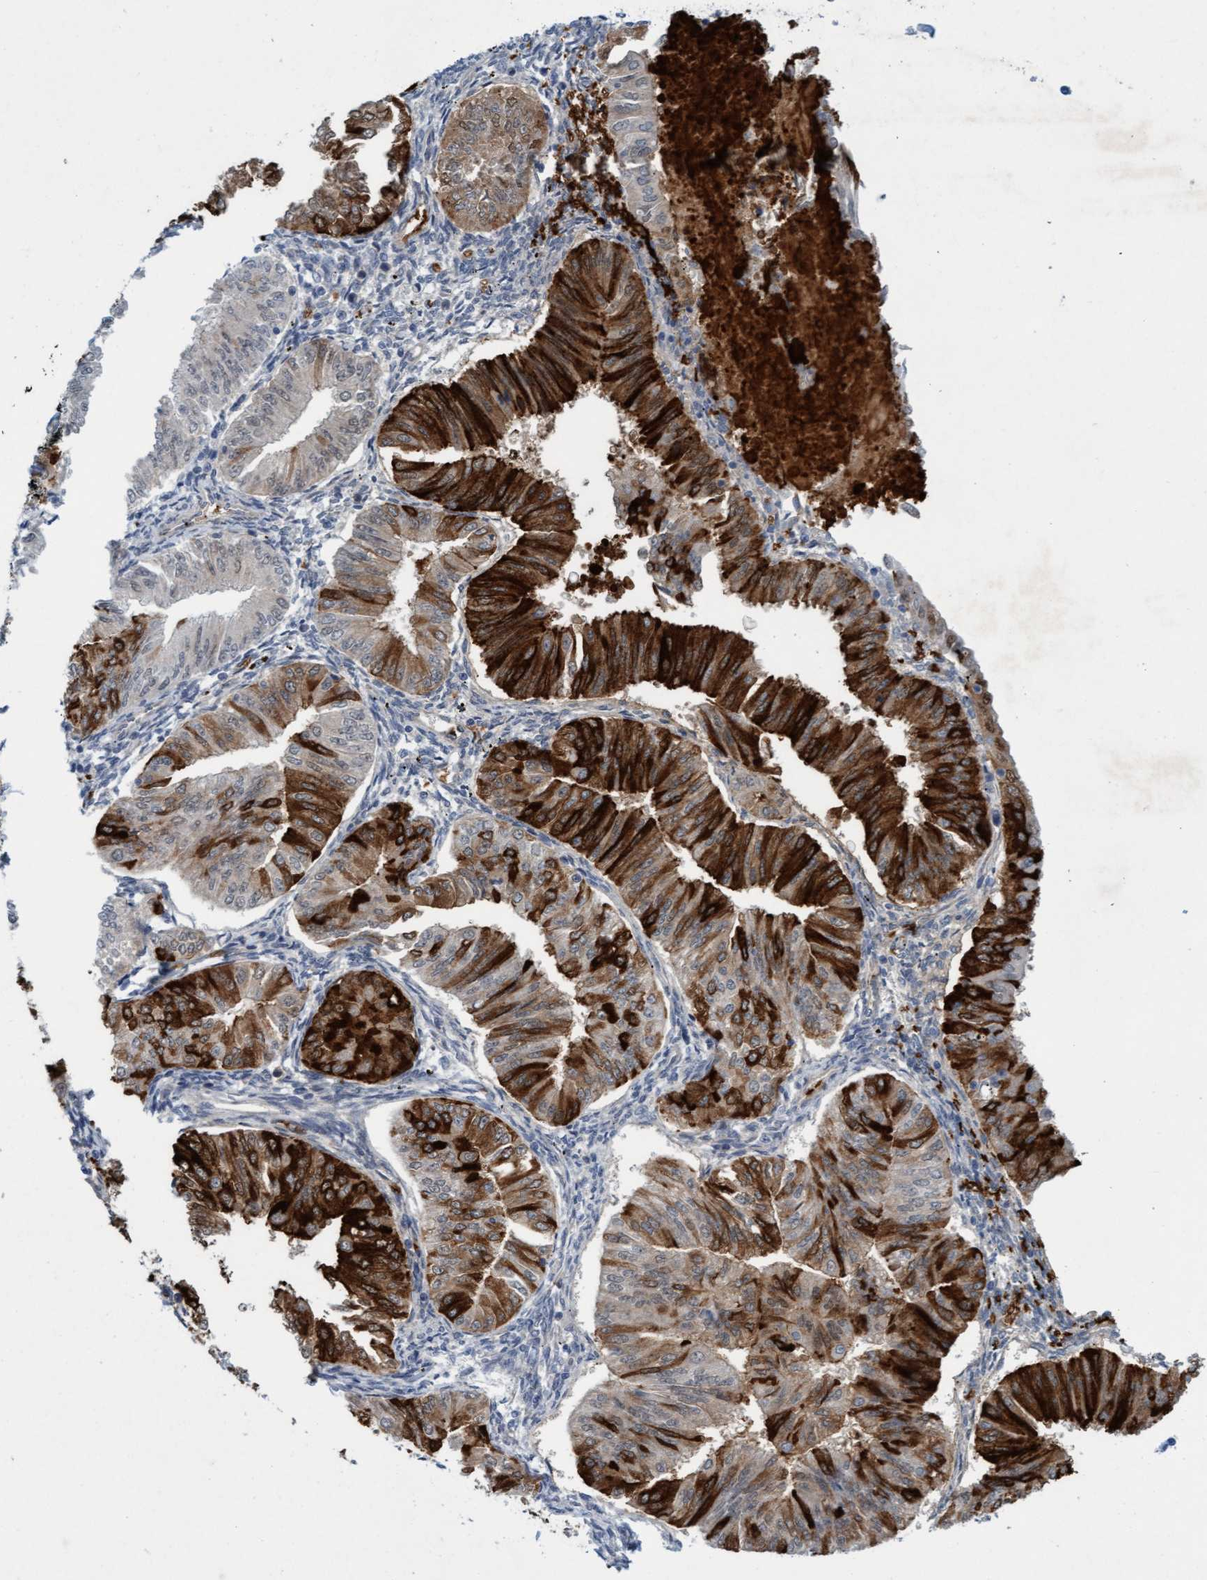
{"staining": {"intensity": "strong", "quantity": "25%-75%", "location": "cytoplasmic/membranous"}, "tissue": "endometrial cancer", "cell_type": "Tumor cells", "image_type": "cancer", "snomed": [{"axis": "morphology", "description": "Normal tissue, NOS"}, {"axis": "morphology", "description": "Adenocarcinoma, NOS"}, {"axis": "topography", "description": "Endometrium"}], "caption": "About 25%-75% of tumor cells in endometrial cancer exhibit strong cytoplasmic/membranous protein positivity as visualized by brown immunohistochemical staining.", "gene": "SPEM2", "patient": {"sex": "female", "age": 53}}